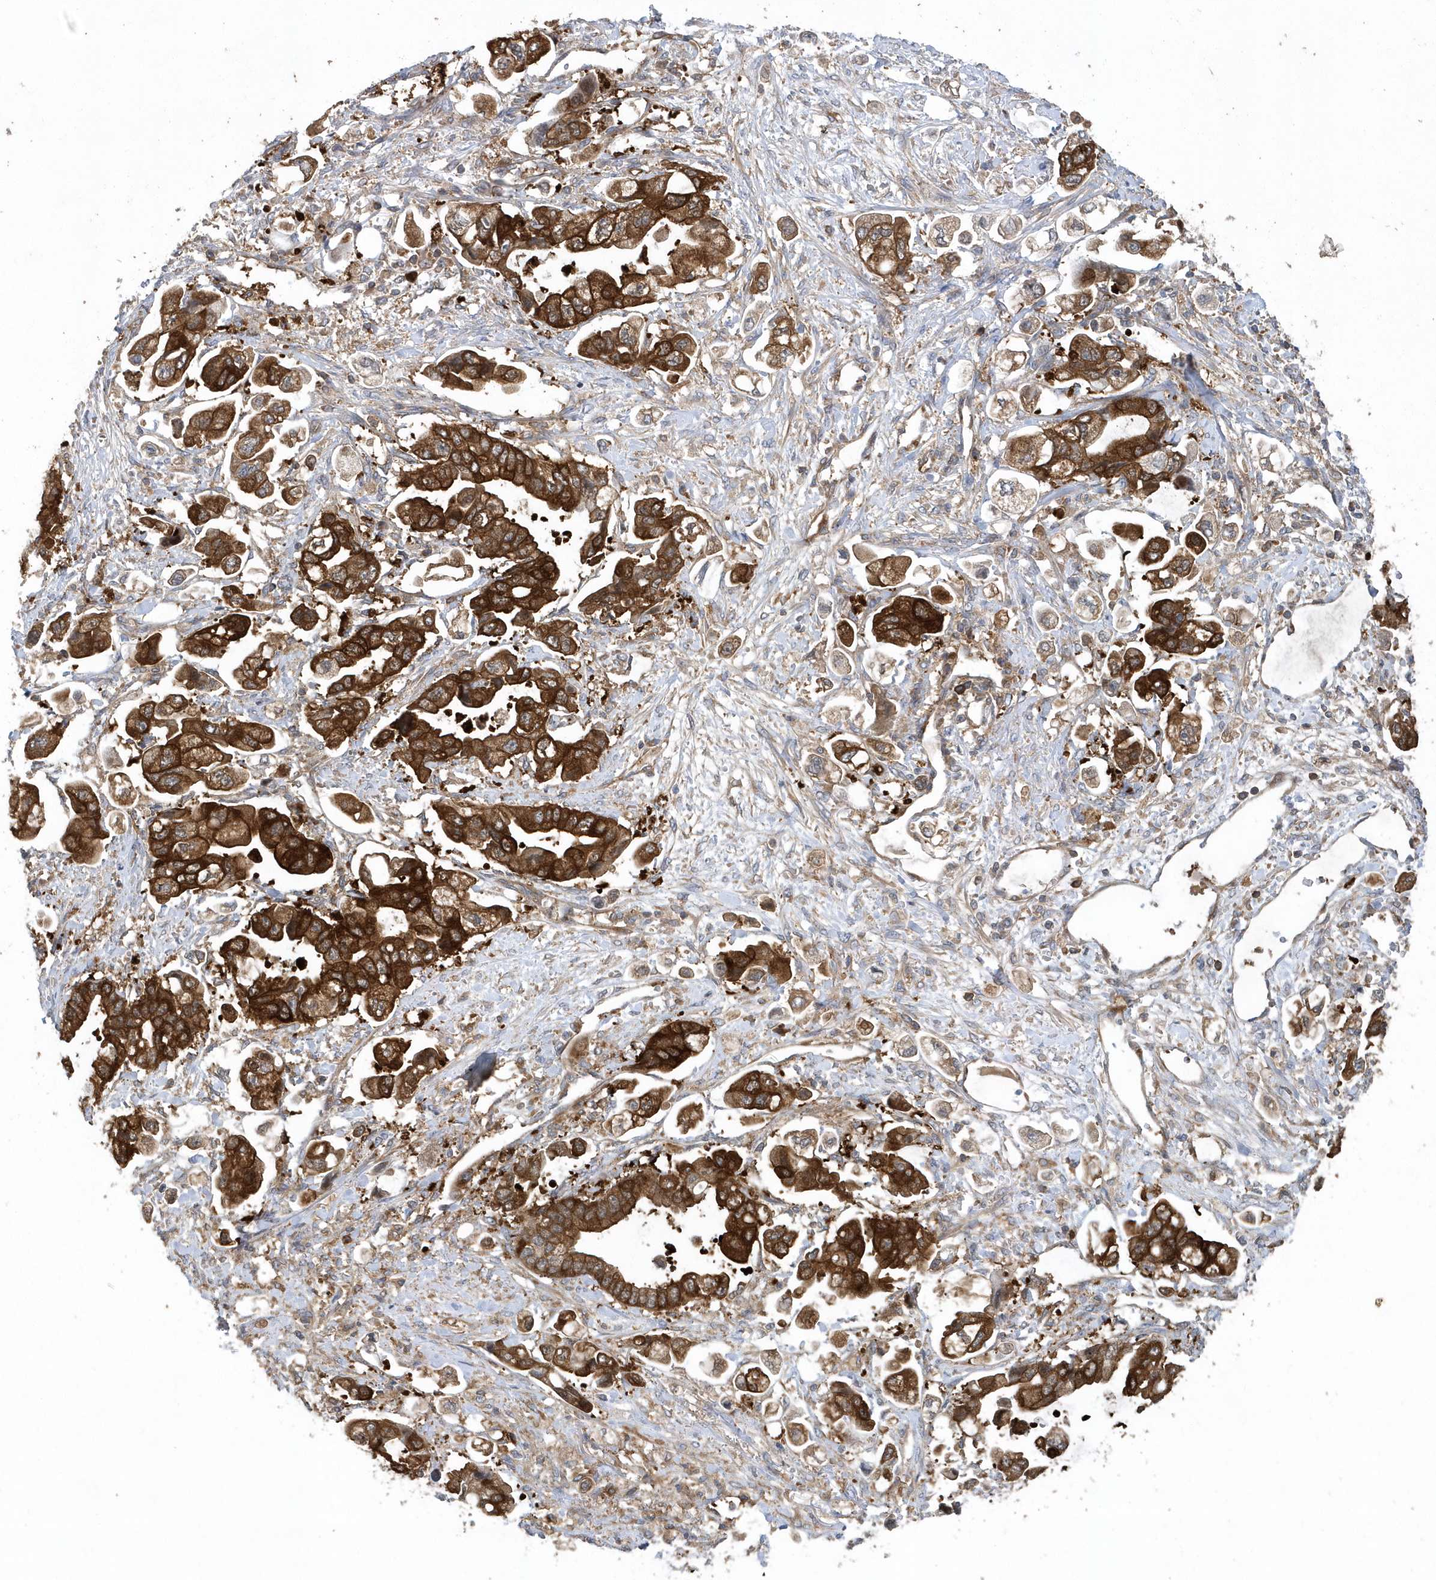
{"staining": {"intensity": "strong", "quantity": ">75%", "location": "cytoplasmic/membranous"}, "tissue": "stomach cancer", "cell_type": "Tumor cells", "image_type": "cancer", "snomed": [{"axis": "morphology", "description": "Adenocarcinoma, NOS"}, {"axis": "topography", "description": "Stomach"}], "caption": "This histopathology image shows IHC staining of adenocarcinoma (stomach), with high strong cytoplasmic/membranous positivity in approximately >75% of tumor cells.", "gene": "PAICS", "patient": {"sex": "male", "age": 62}}